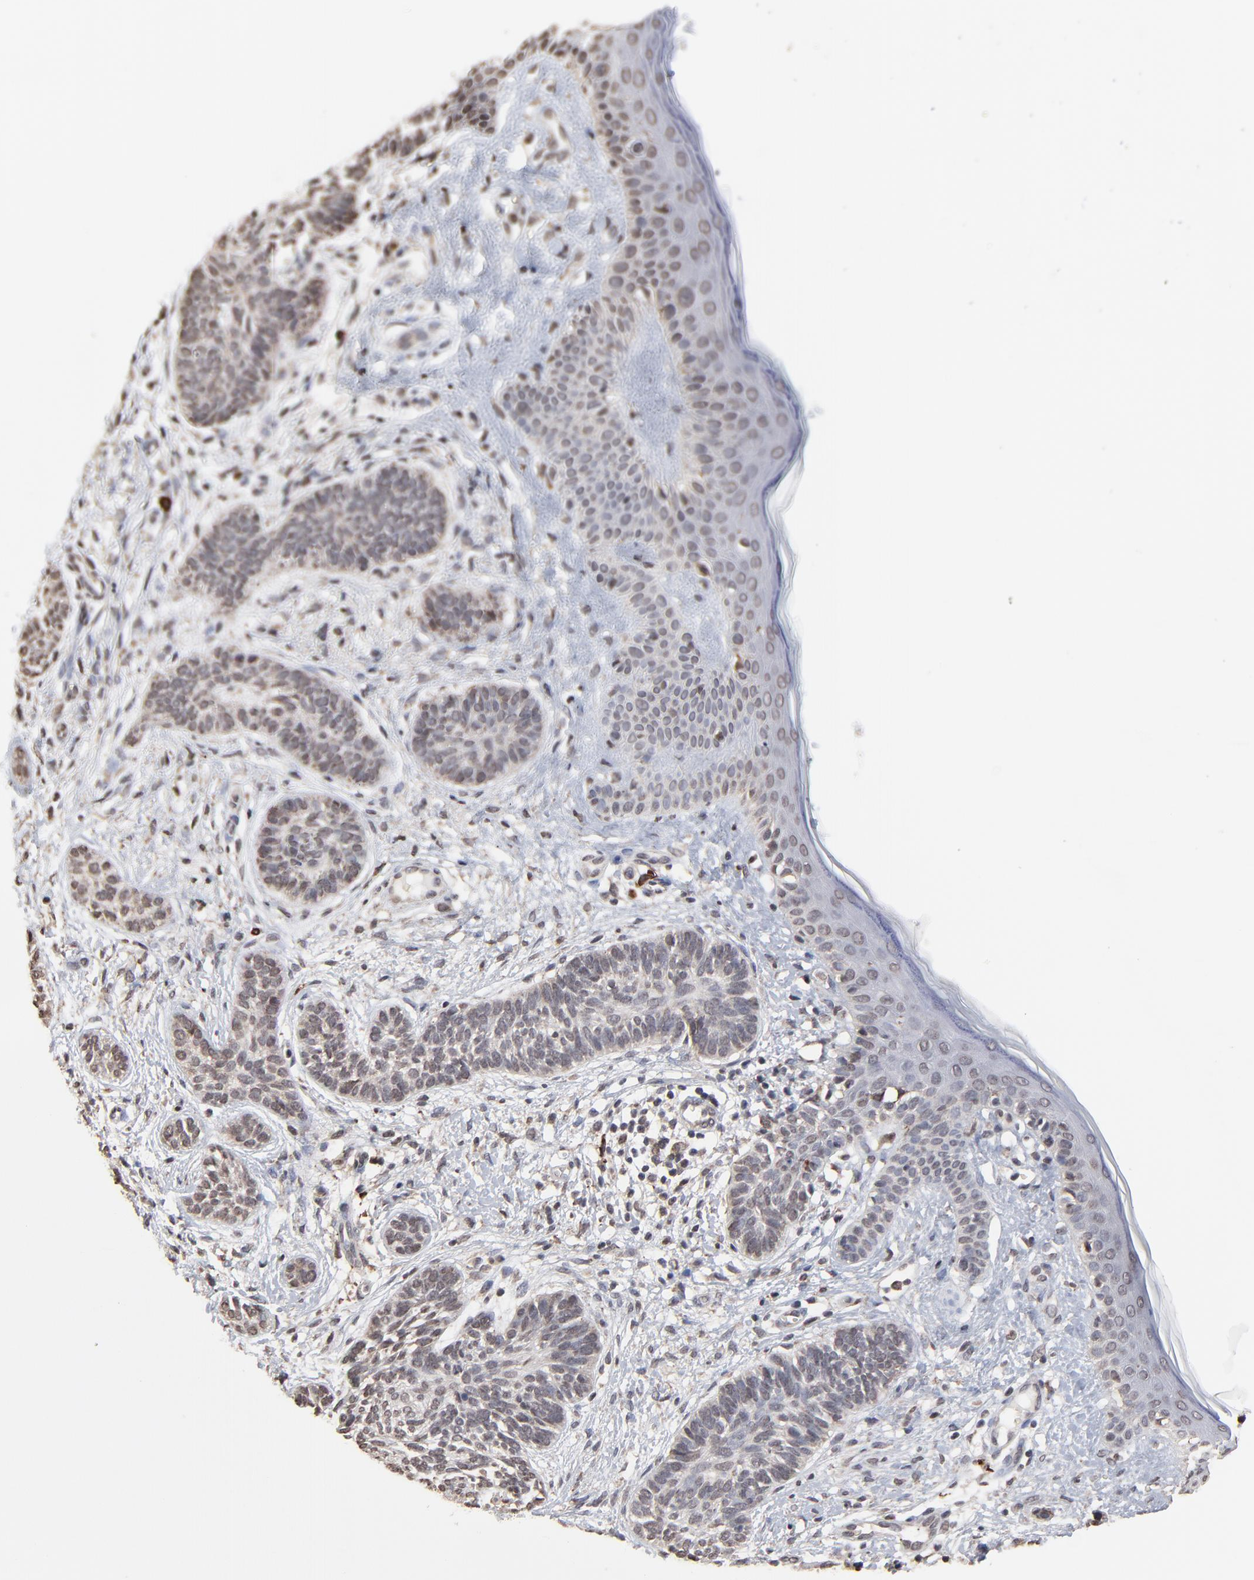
{"staining": {"intensity": "weak", "quantity": "<25%", "location": "cytoplasmic/membranous"}, "tissue": "skin cancer", "cell_type": "Tumor cells", "image_type": "cancer", "snomed": [{"axis": "morphology", "description": "Normal tissue, NOS"}, {"axis": "morphology", "description": "Basal cell carcinoma"}, {"axis": "topography", "description": "Skin"}], "caption": "The immunohistochemistry (IHC) photomicrograph has no significant staining in tumor cells of basal cell carcinoma (skin) tissue.", "gene": "CHM", "patient": {"sex": "male", "age": 63}}